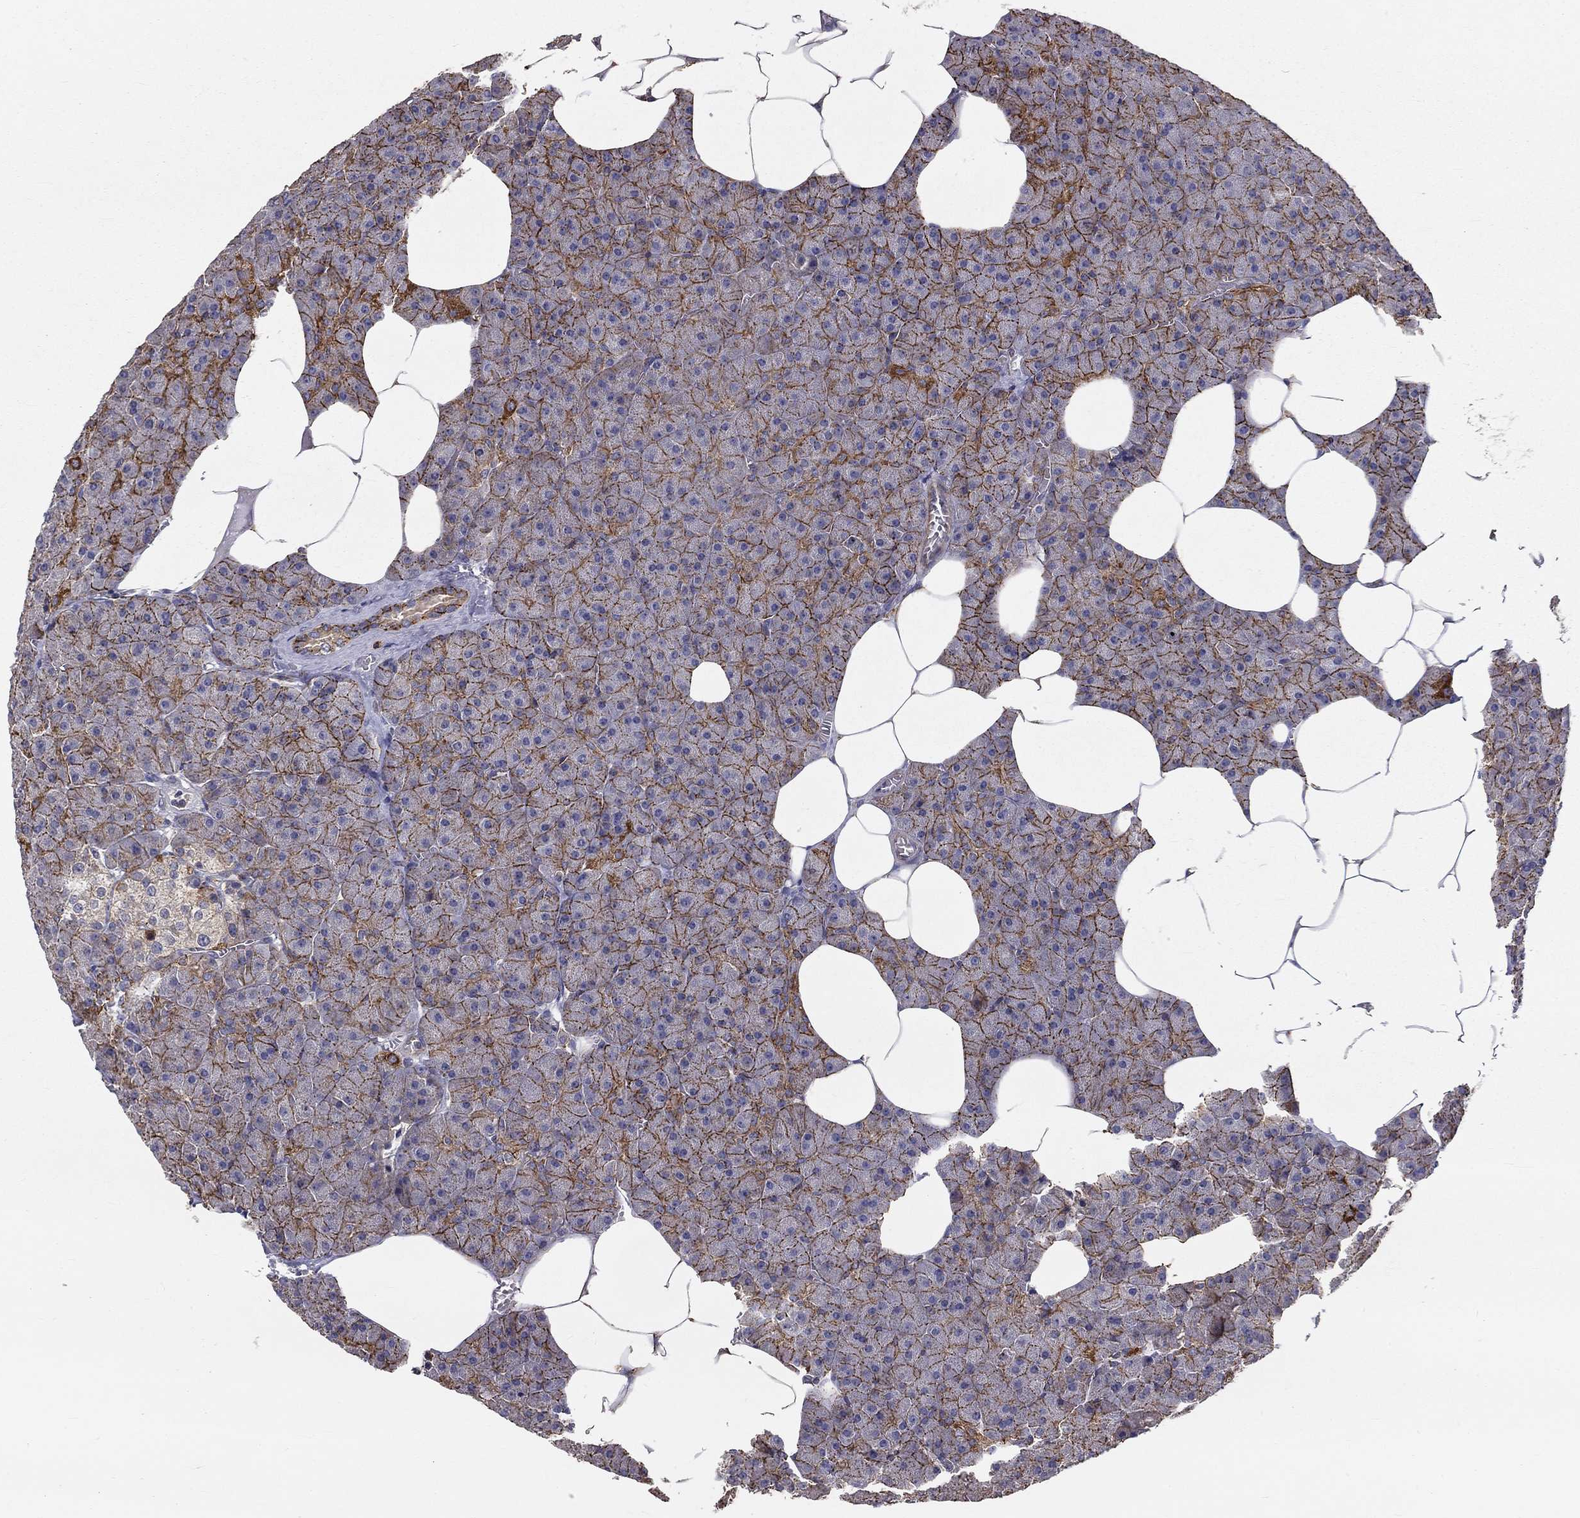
{"staining": {"intensity": "strong", "quantity": "25%-75%", "location": "cytoplasmic/membranous"}, "tissue": "pancreas", "cell_type": "Exocrine glandular cells", "image_type": "normal", "snomed": [{"axis": "morphology", "description": "Normal tissue, NOS"}, {"axis": "topography", "description": "Pancreas"}], "caption": "DAB (3,3'-diaminobenzidine) immunohistochemical staining of benign pancreas shows strong cytoplasmic/membranous protein positivity in about 25%-75% of exocrine glandular cells.", "gene": "ALDH4A1", "patient": {"sex": "male", "age": 61}}